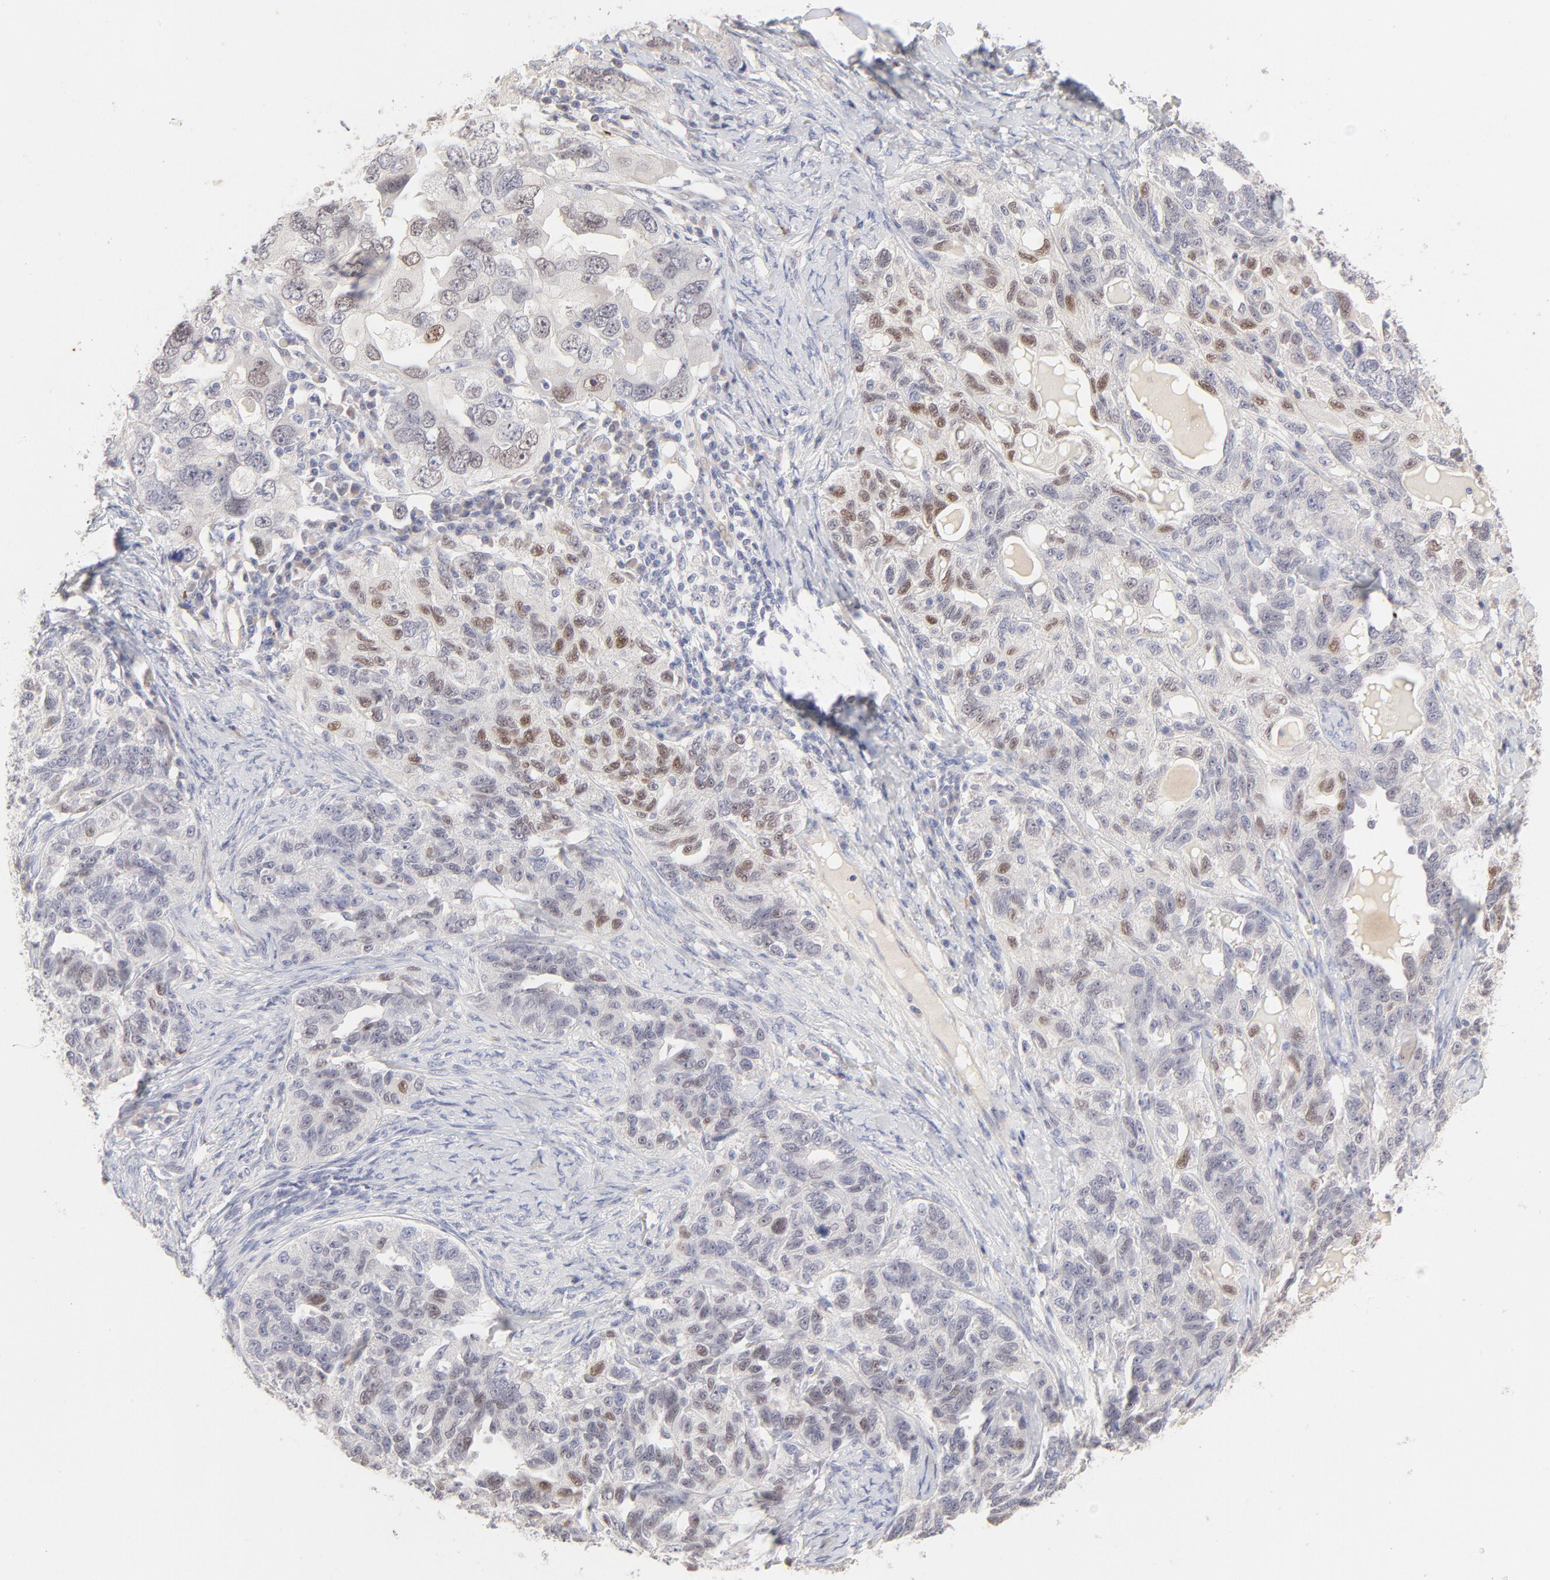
{"staining": {"intensity": "weak", "quantity": "25%-75%", "location": "nuclear"}, "tissue": "ovarian cancer", "cell_type": "Tumor cells", "image_type": "cancer", "snomed": [{"axis": "morphology", "description": "Cystadenocarcinoma, serous, NOS"}, {"axis": "topography", "description": "Ovary"}], "caption": "About 25%-75% of tumor cells in serous cystadenocarcinoma (ovarian) demonstrate weak nuclear protein positivity as visualized by brown immunohistochemical staining.", "gene": "ELF3", "patient": {"sex": "female", "age": 82}}